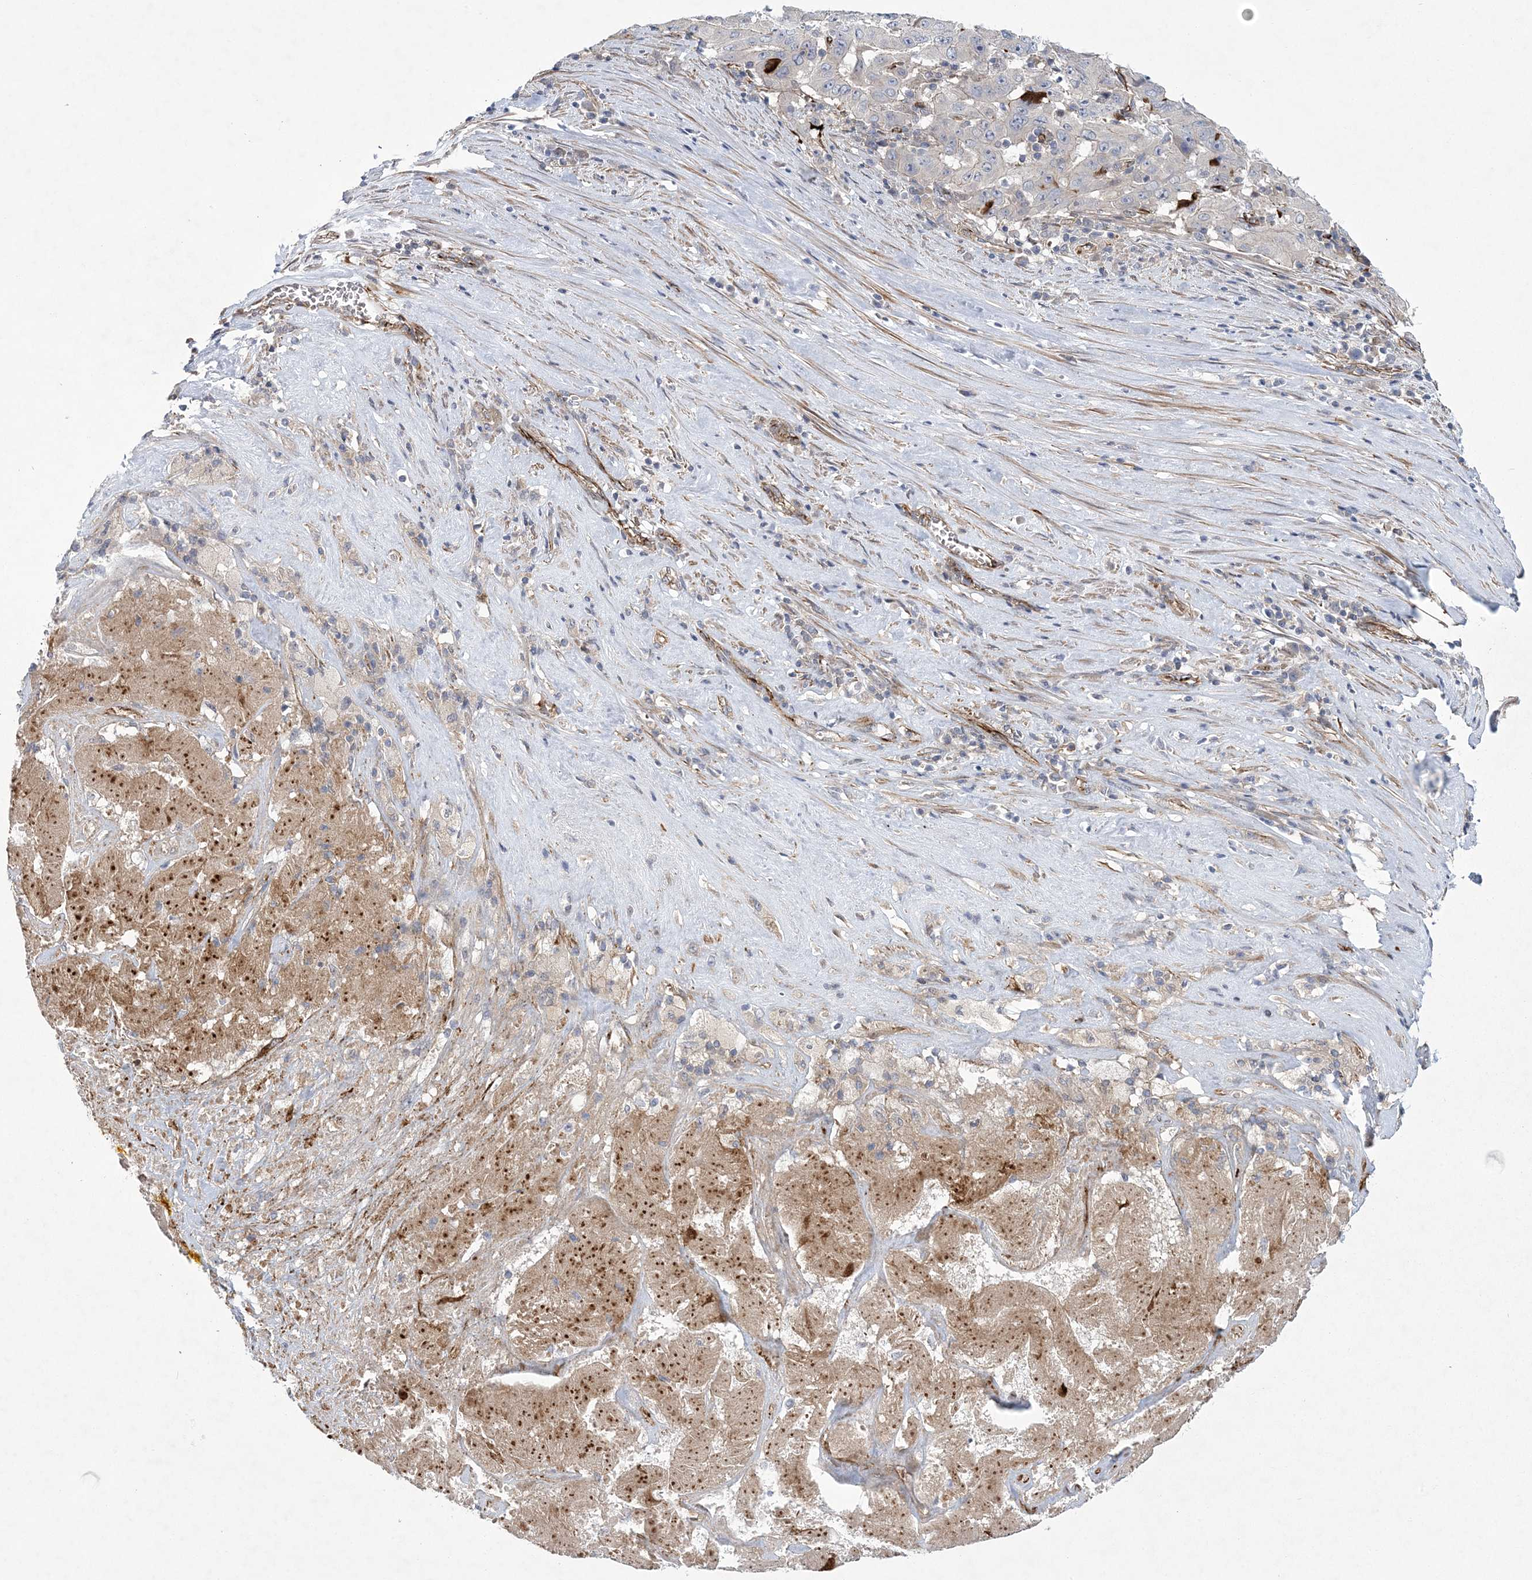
{"staining": {"intensity": "negative", "quantity": "none", "location": "none"}, "tissue": "pancreatic cancer", "cell_type": "Tumor cells", "image_type": "cancer", "snomed": [{"axis": "morphology", "description": "Adenocarcinoma, NOS"}, {"axis": "topography", "description": "Pancreas"}], "caption": "Tumor cells show no significant protein expression in pancreatic cancer (adenocarcinoma).", "gene": "CALN1", "patient": {"sex": "male", "age": 63}}